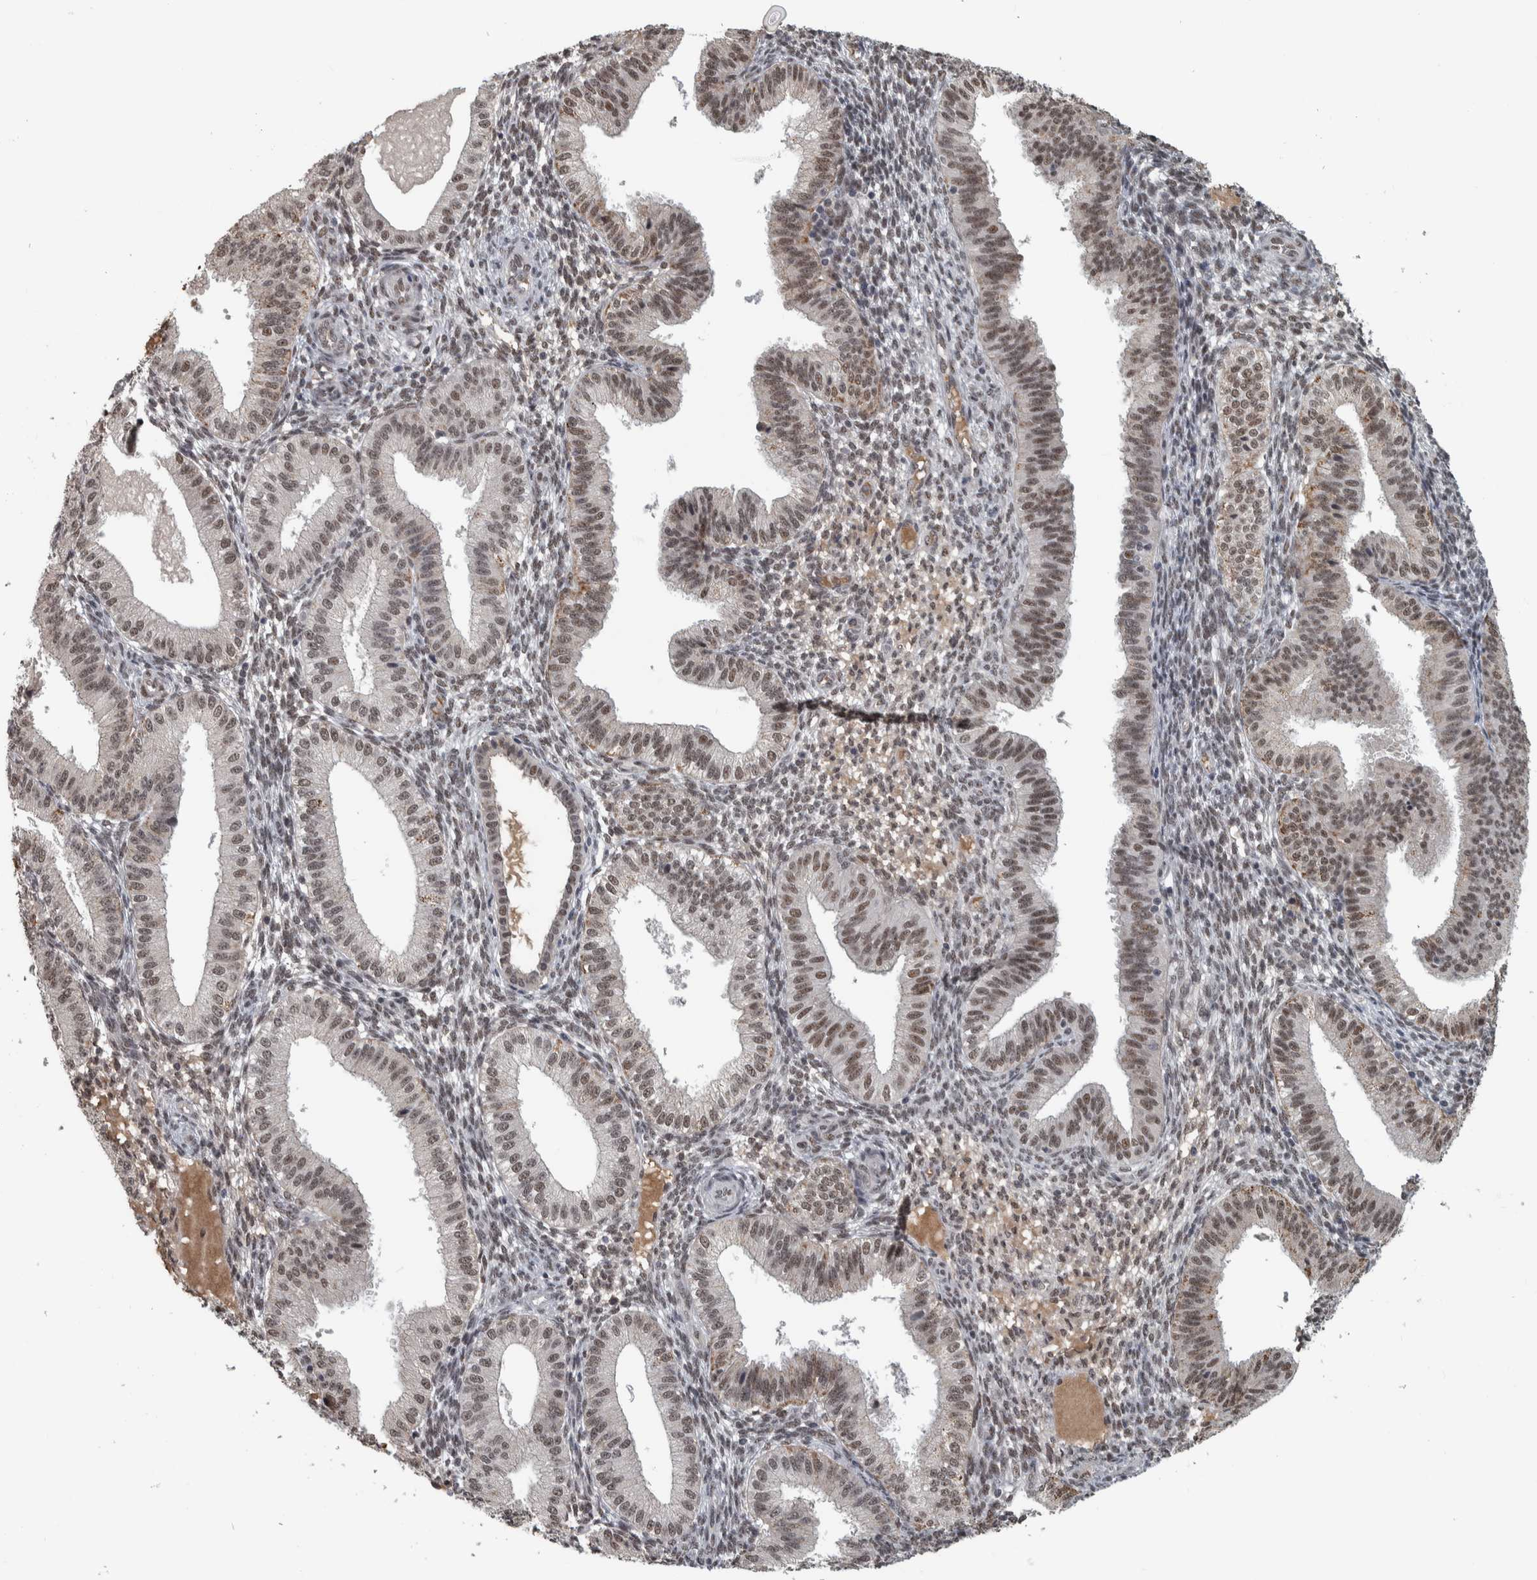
{"staining": {"intensity": "moderate", "quantity": "25%-75%", "location": "nuclear"}, "tissue": "endometrium", "cell_type": "Cells in endometrial stroma", "image_type": "normal", "snomed": [{"axis": "morphology", "description": "Normal tissue, NOS"}, {"axis": "topography", "description": "Endometrium"}], "caption": "Protein staining displays moderate nuclear staining in about 25%-75% of cells in endometrial stroma in normal endometrium.", "gene": "DDX42", "patient": {"sex": "female", "age": 39}}